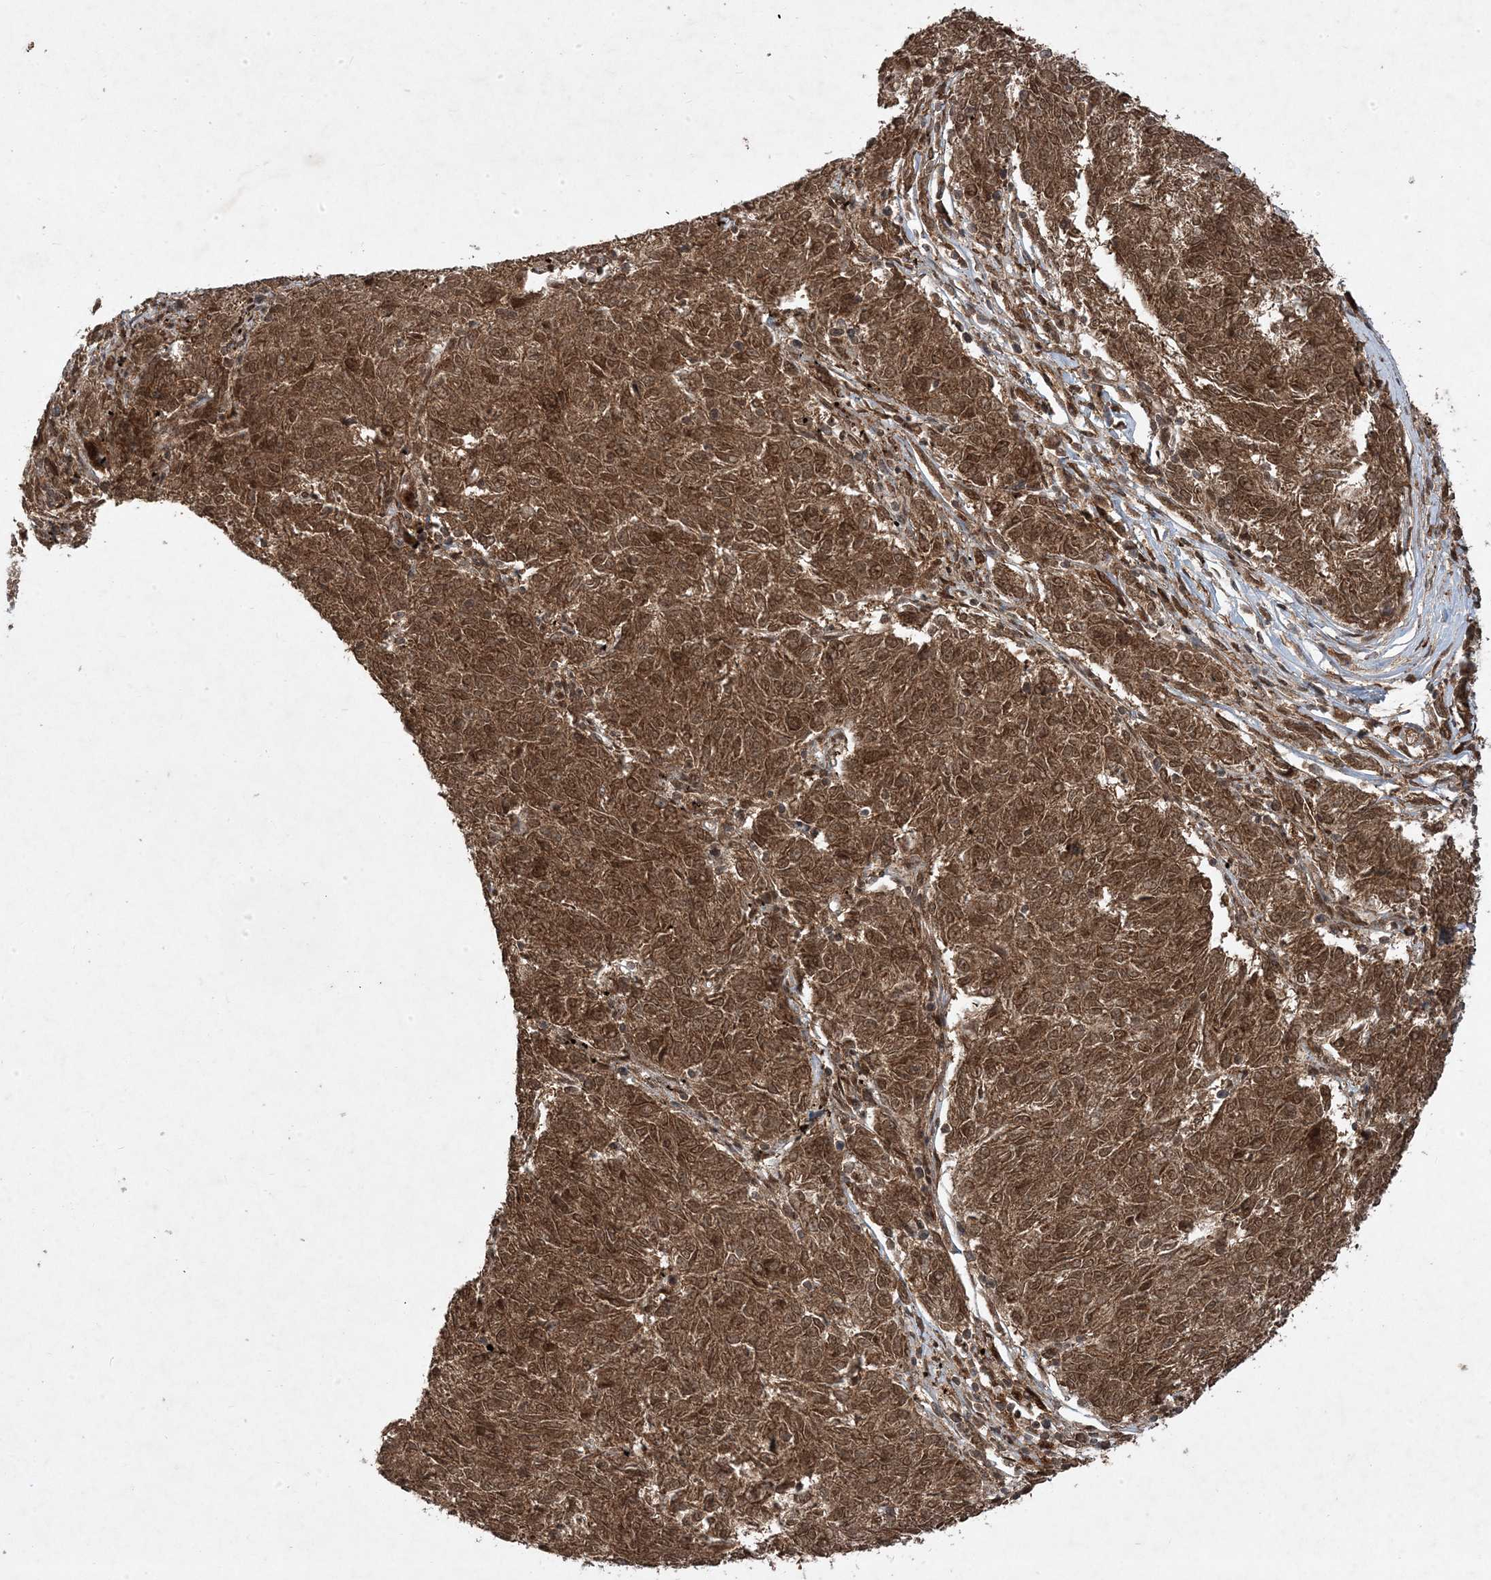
{"staining": {"intensity": "moderate", "quantity": ">75%", "location": "cytoplasmic/membranous,nuclear"}, "tissue": "melanoma", "cell_type": "Tumor cells", "image_type": "cancer", "snomed": [{"axis": "morphology", "description": "Malignant melanoma, NOS"}, {"axis": "topography", "description": "Skin"}], "caption": "Human malignant melanoma stained for a protein (brown) displays moderate cytoplasmic/membranous and nuclear positive expression in approximately >75% of tumor cells.", "gene": "PLEKHM2", "patient": {"sex": "female", "age": 72}}